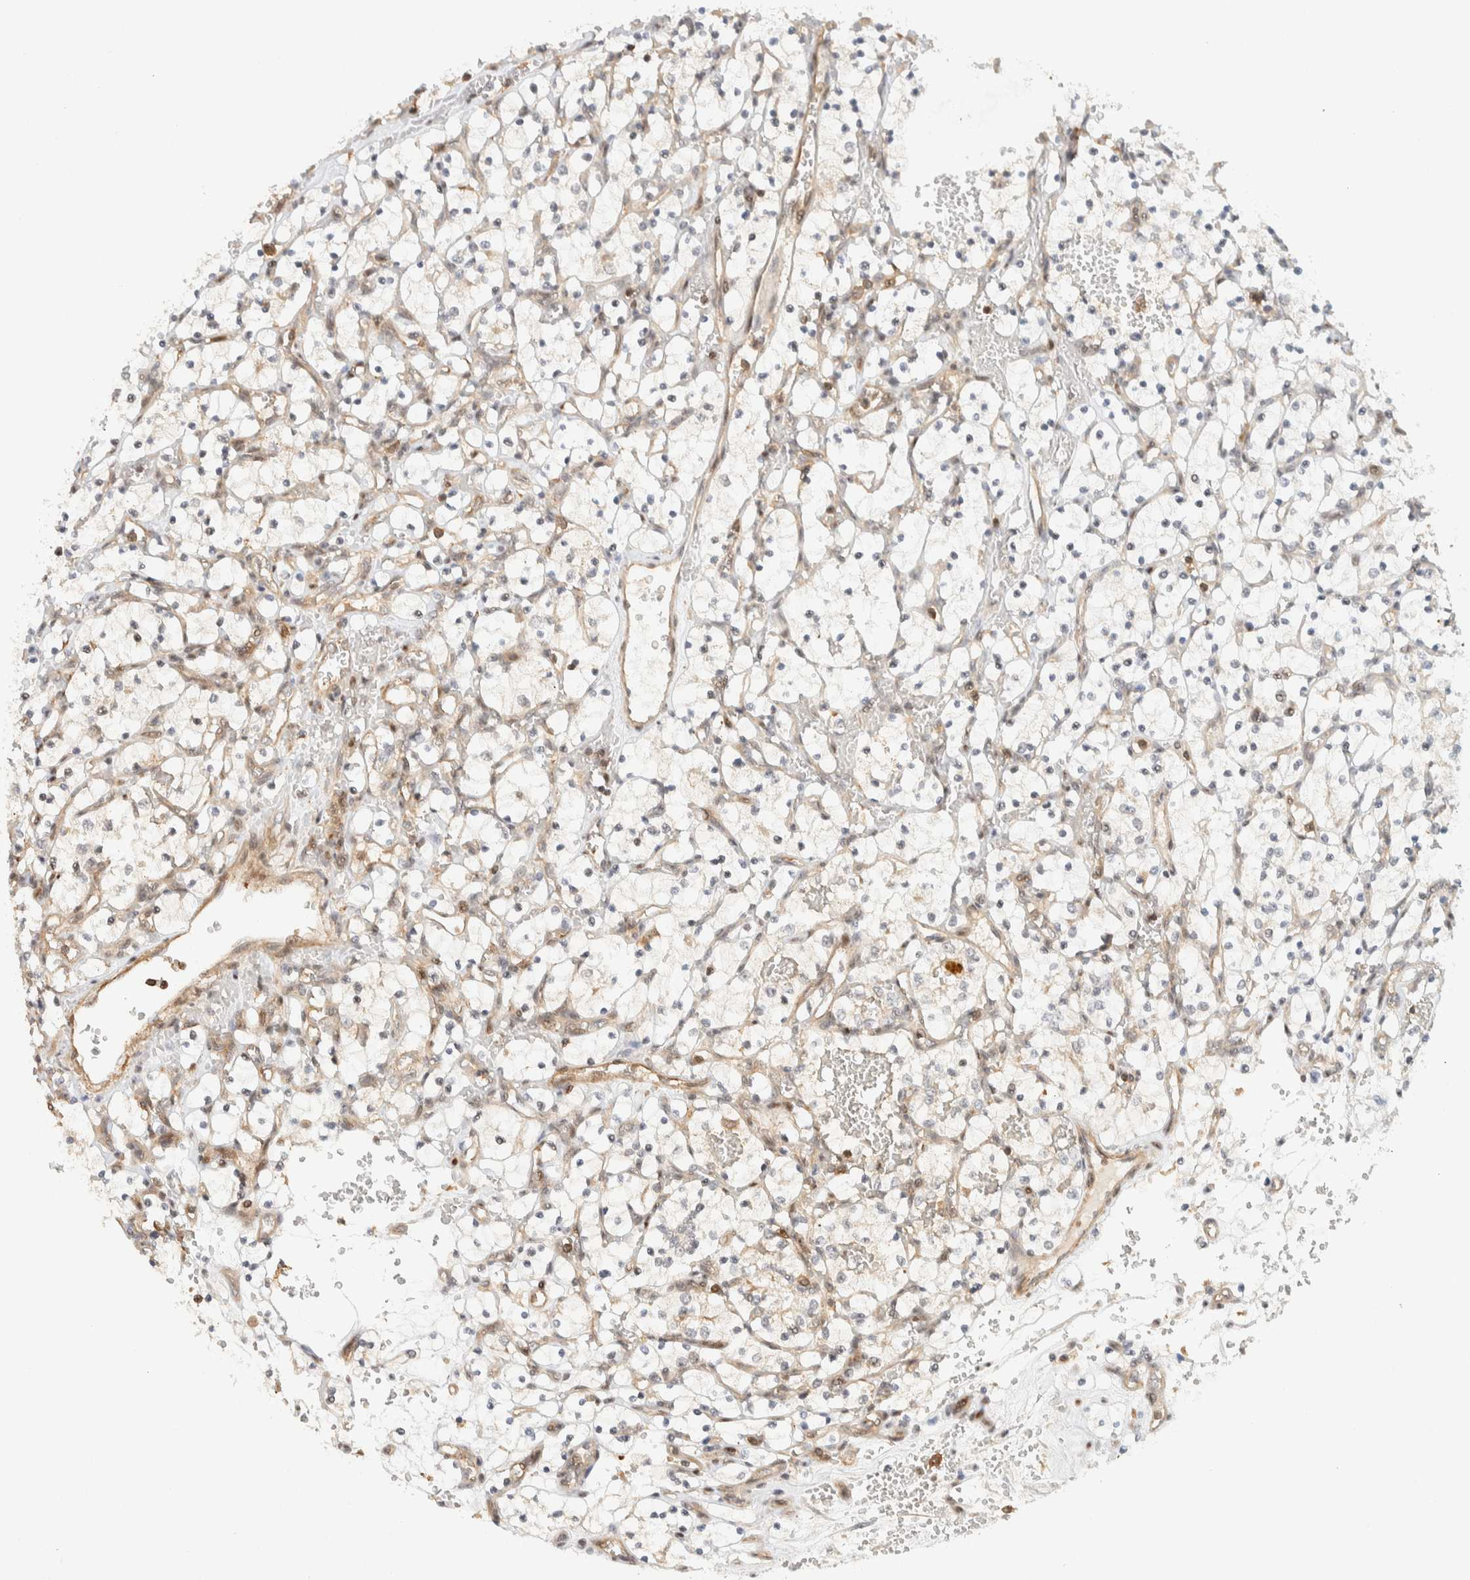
{"staining": {"intensity": "weak", "quantity": "<25%", "location": "nuclear"}, "tissue": "renal cancer", "cell_type": "Tumor cells", "image_type": "cancer", "snomed": [{"axis": "morphology", "description": "Adenocarcinoma, NOS"}, {"axis": "topography", "description": "Kidney"}], "caption": "Protein analysis of renal cancer displays no significant staining in tumor cells.", "gene": "ARFGEF1", "patient": {"sex": "female", "age": 69}}